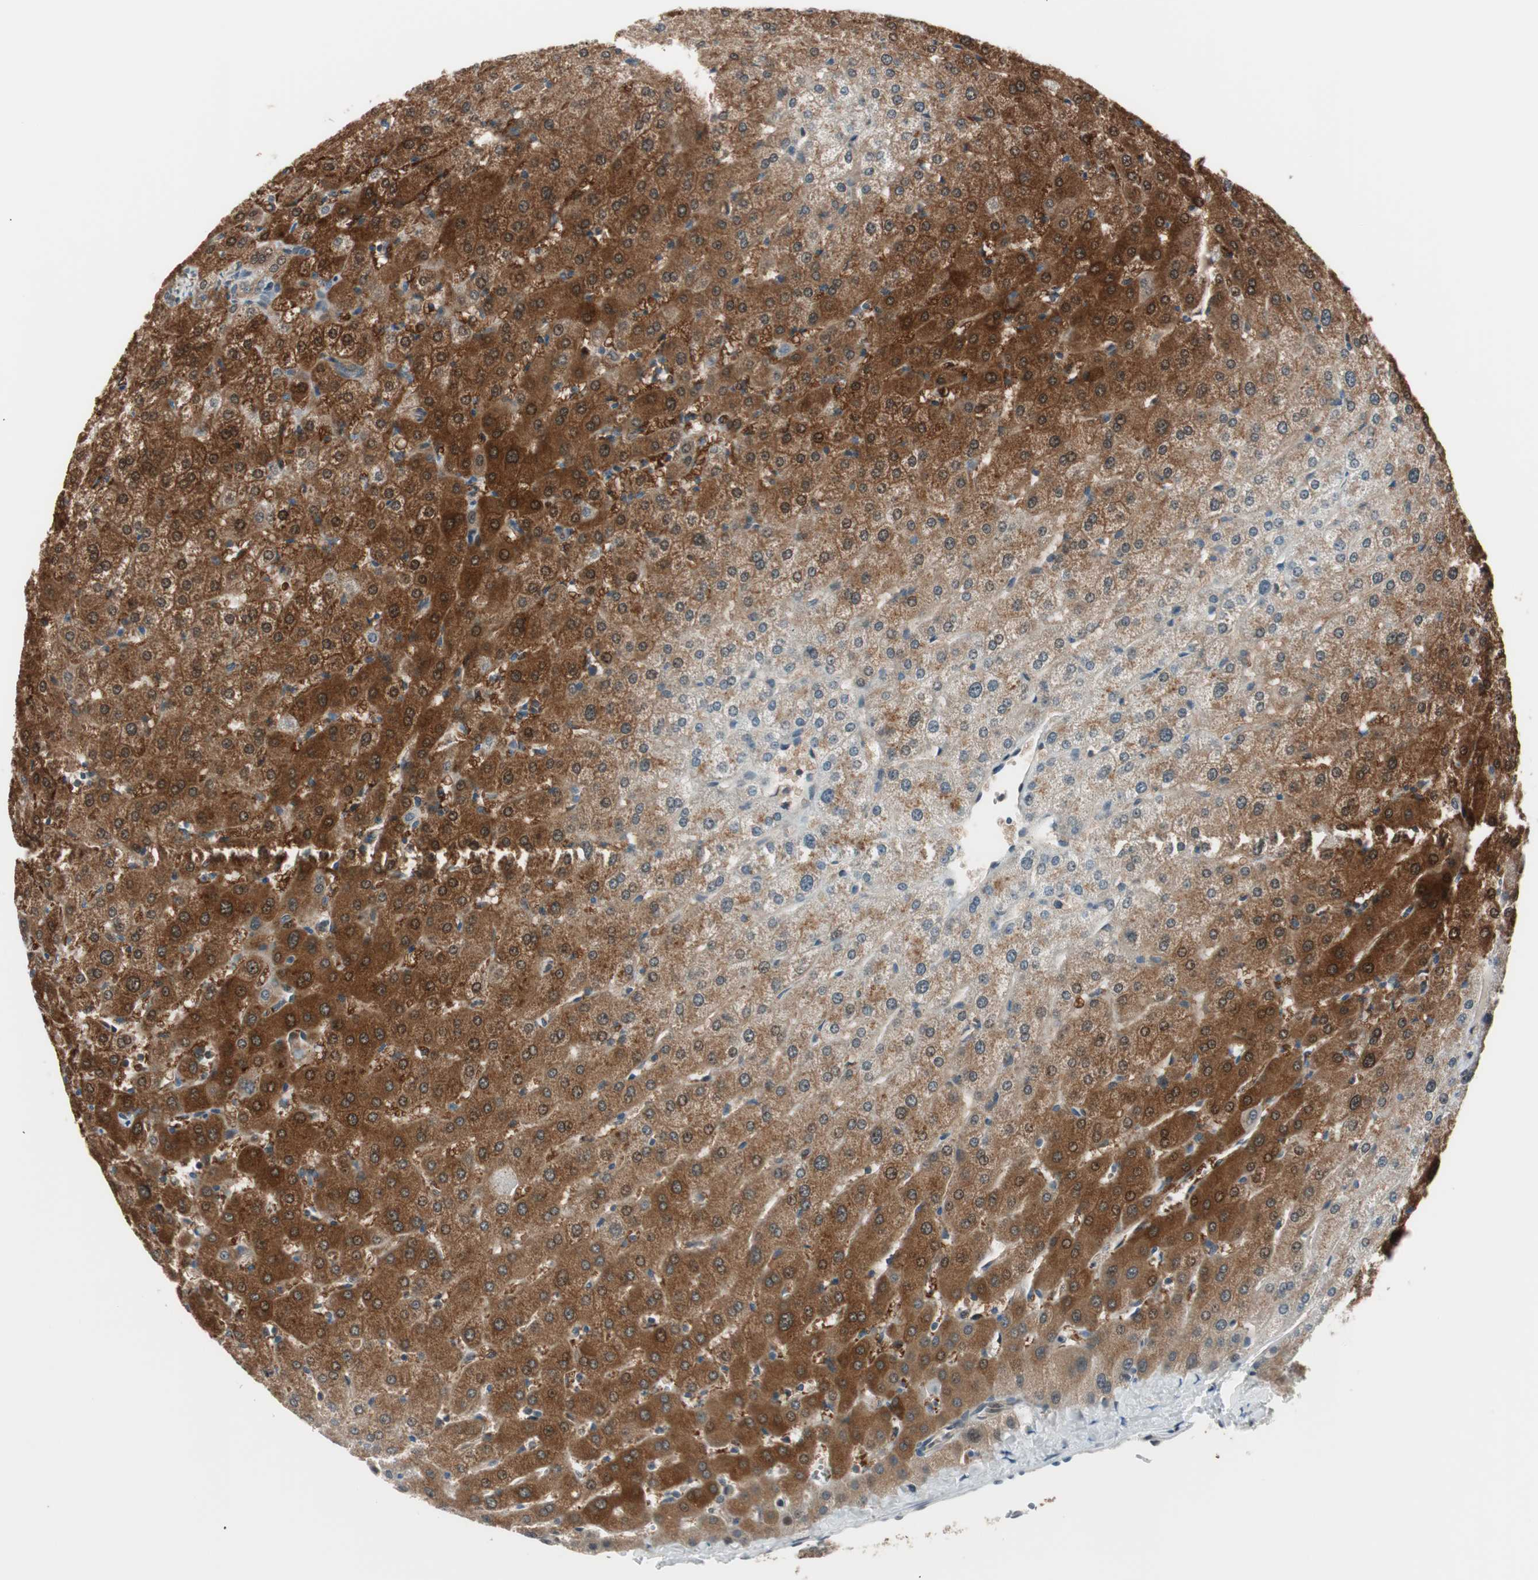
{"staining": {"intensity": "moderate", "quantity": ">75%", "location": "cytoplasmic/membranous"}, "tissue": "liver", "cell_type": "Cholangiocytes", "image_type": "normal", "snomed": [{"axis": "morphology", "description": "Normal tissue, NOS"}, {"axis": "morphology", "description": "Fibrosis, NOS"}, {"axis": "topography", "description": "Liver"}], "caption": "This is a histology image of IHC staining of unremarkable liver, which shows moderate staining in the cytoplasmic/membranous of cholangiocytes.", "gene": "CGRRF1", "patient": {"sex": "female", "age": 29}}